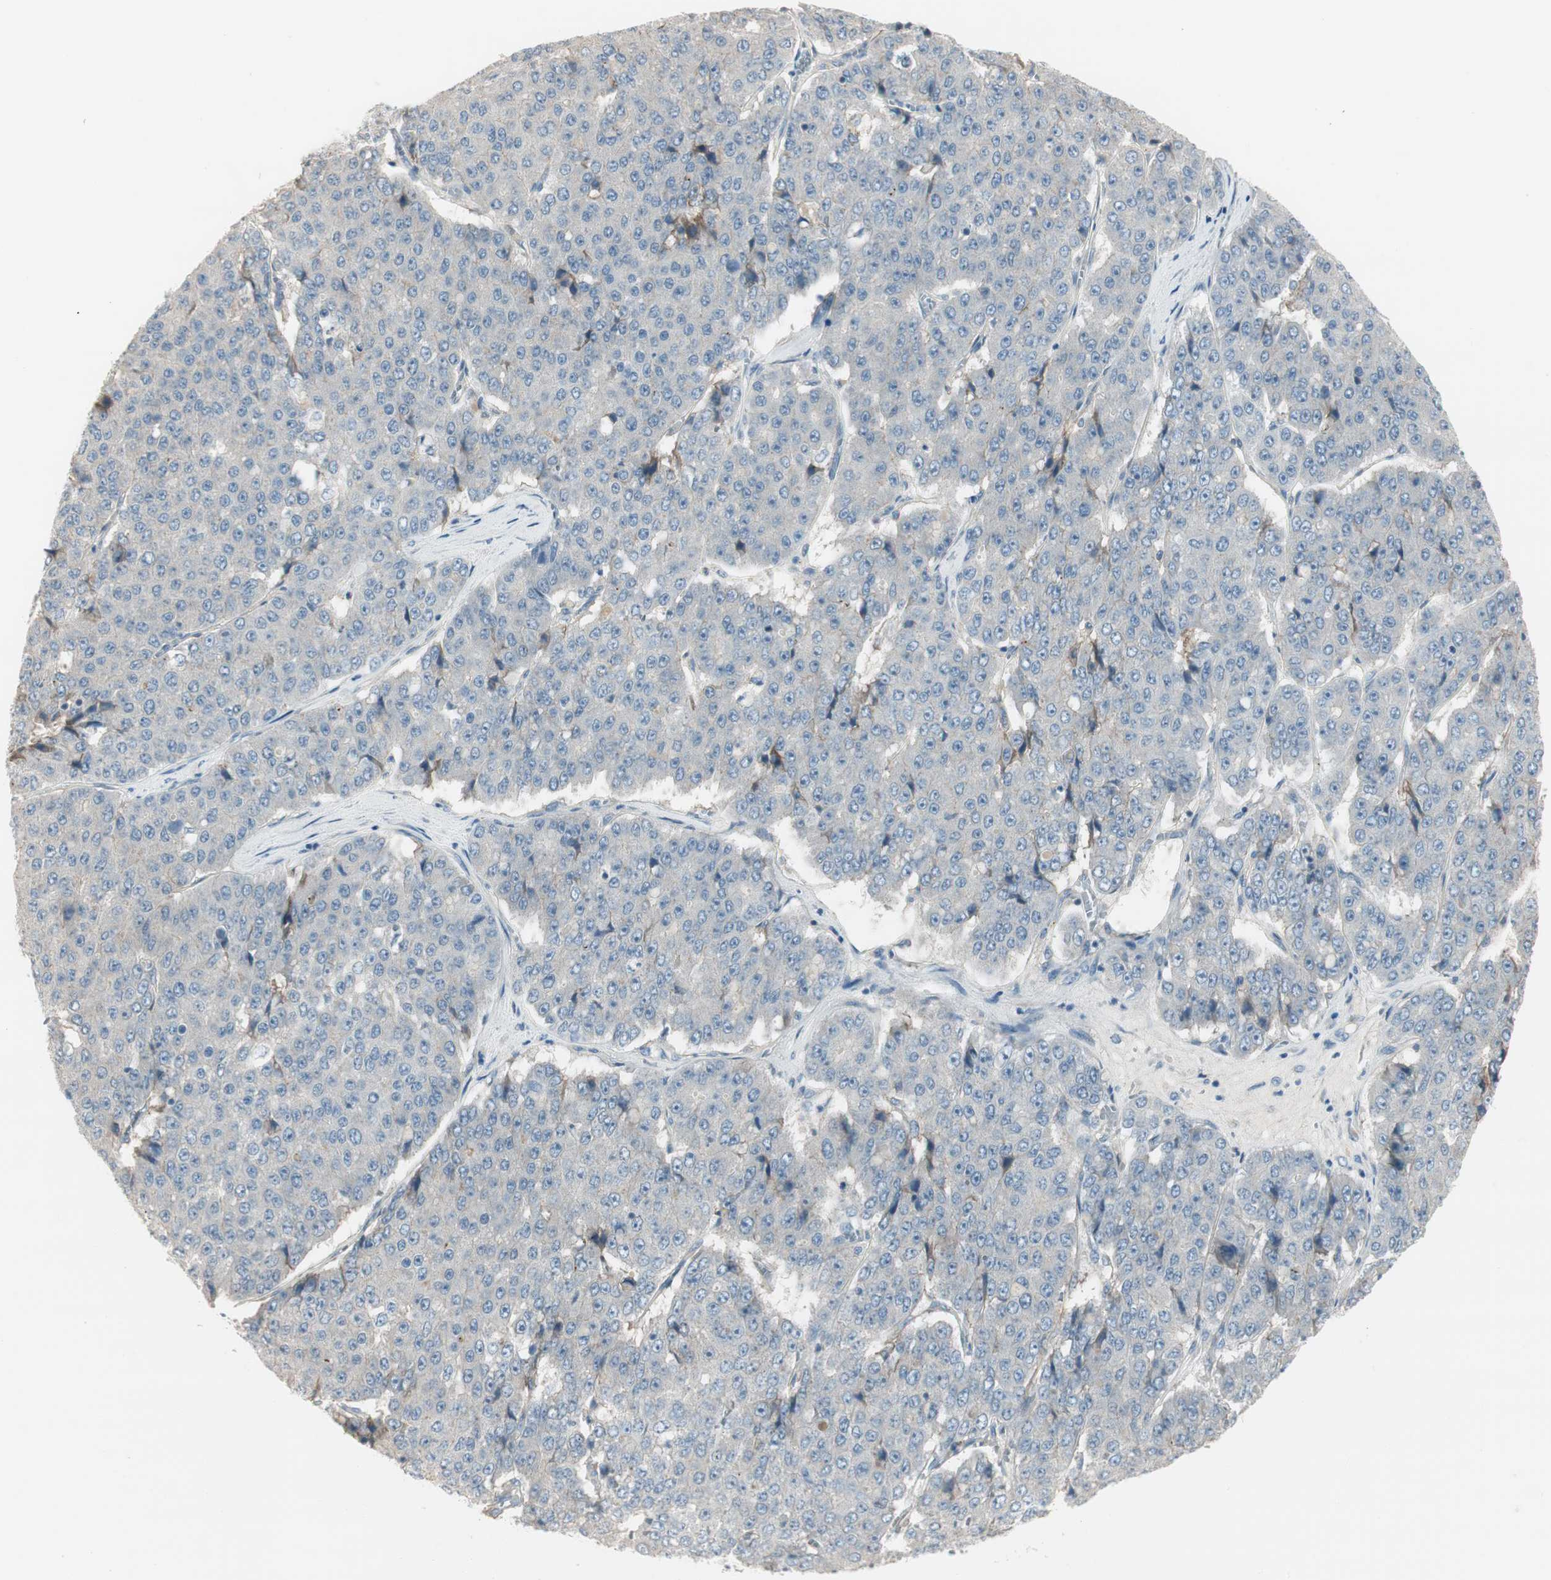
{"staining": {"intensity": "negative", "quantity": "none", "location": "none"}, "tissue": "pancreatic cancer", "cell_type": "Tumor cells", "image_type": "cancer", "snomed": [{"axis": "morphology", "description": "Adenocarcinoma, NOS"}, {"axis": "topography", "description": "Pancreas"}], "caption": "A high-resolution image shows immunohistochemistry (IHC) staining of pancreatic cancer (adenocarcinoma), which shows no significant staining in tumor cells.", "gene": "EVA1A", "patient": {"sex": "male", "age": 50}}